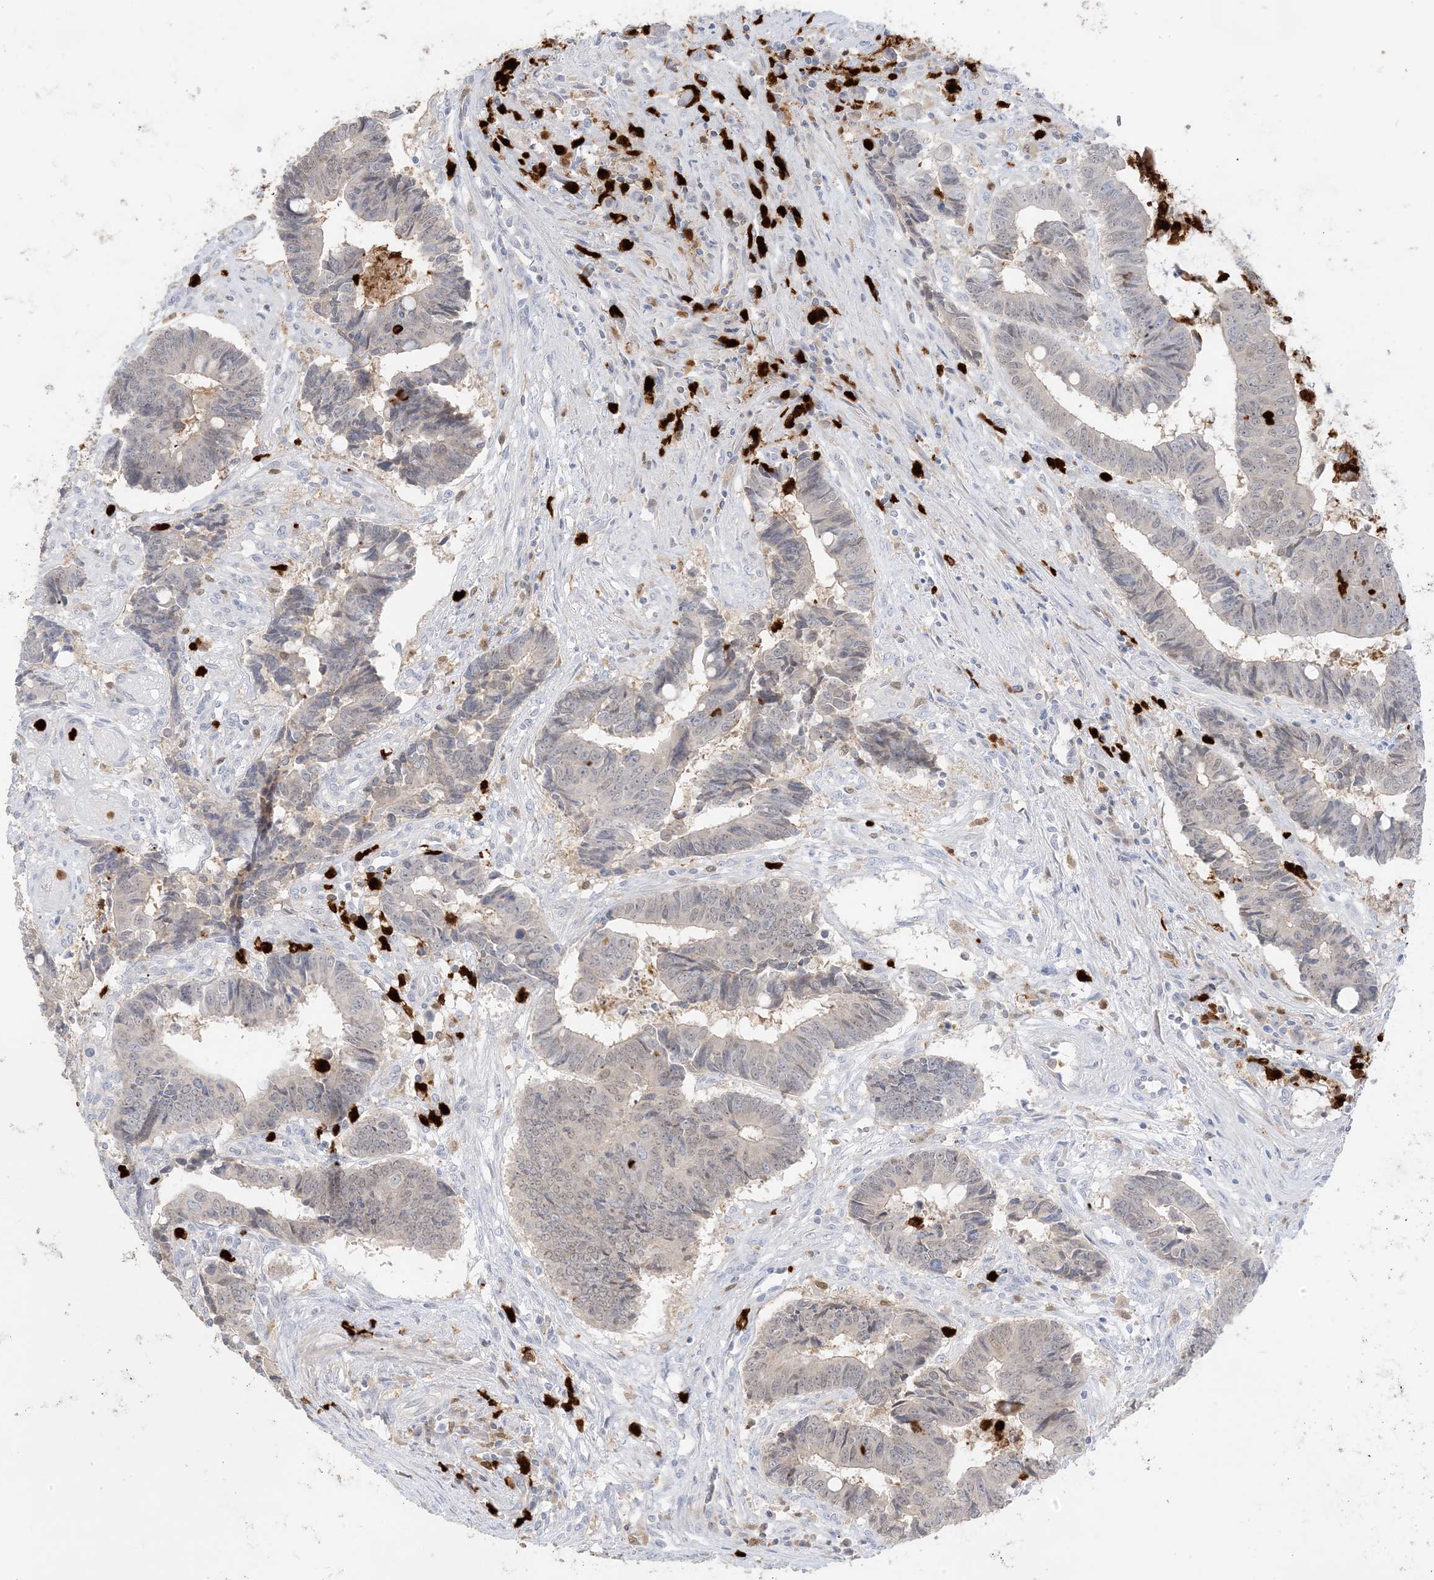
{"staining": {"intensity": "weak", "quantity": "<25%", "location": "nuclear"}, "tissue": "colorectal cancer", "cell_type": "Tumor cells", "image_type": "cancer", "snomed": [{"axis": "morphology", "description": "Adenocarcinoma, NOS"}, {"axis": "topography", "description": "Rectum"}], "caption": "An image of human colorectal cancer is negative for staining in tumor cells.", "gene": "GCA", "patient": {"sex": "male", "age": 84}}